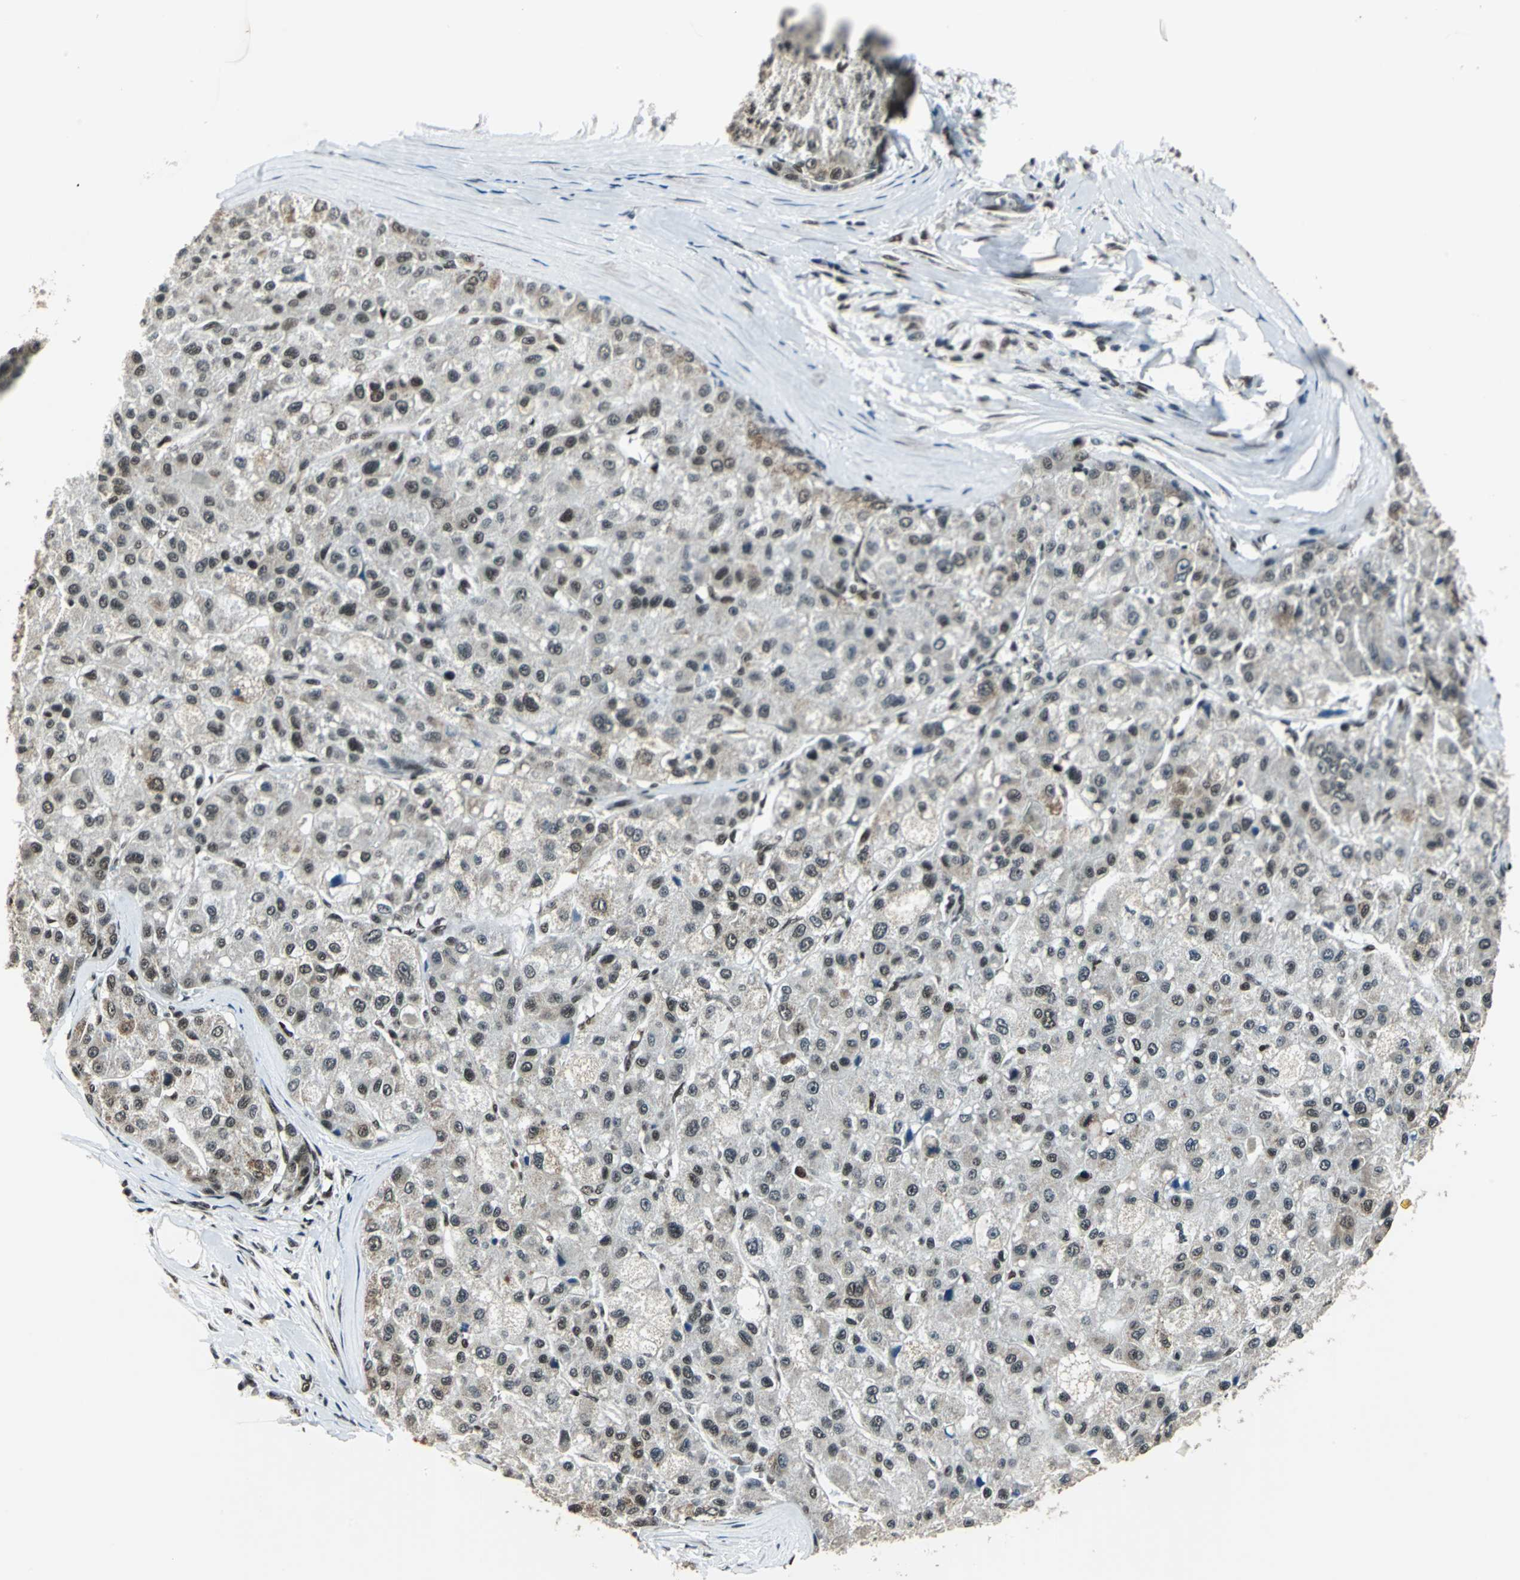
{"staining": {"intensity": "weak", "quantity": "<25%", "location": "nuclear"}, "tissue": "liver cancer", "cell_type": "Tumor cells", "image_type": "cancer", "snomed": [{"axis": "morphology", "description": "Carcinoma, Hepatocellular, NOS"}, {"axis": "topography", "description": "Liver"}], "caption": "Tumor cells are negative for protein expression in human liver cancer.", "gene": "BCLAF1", "patient": {"sex": "male", "age": 80}}